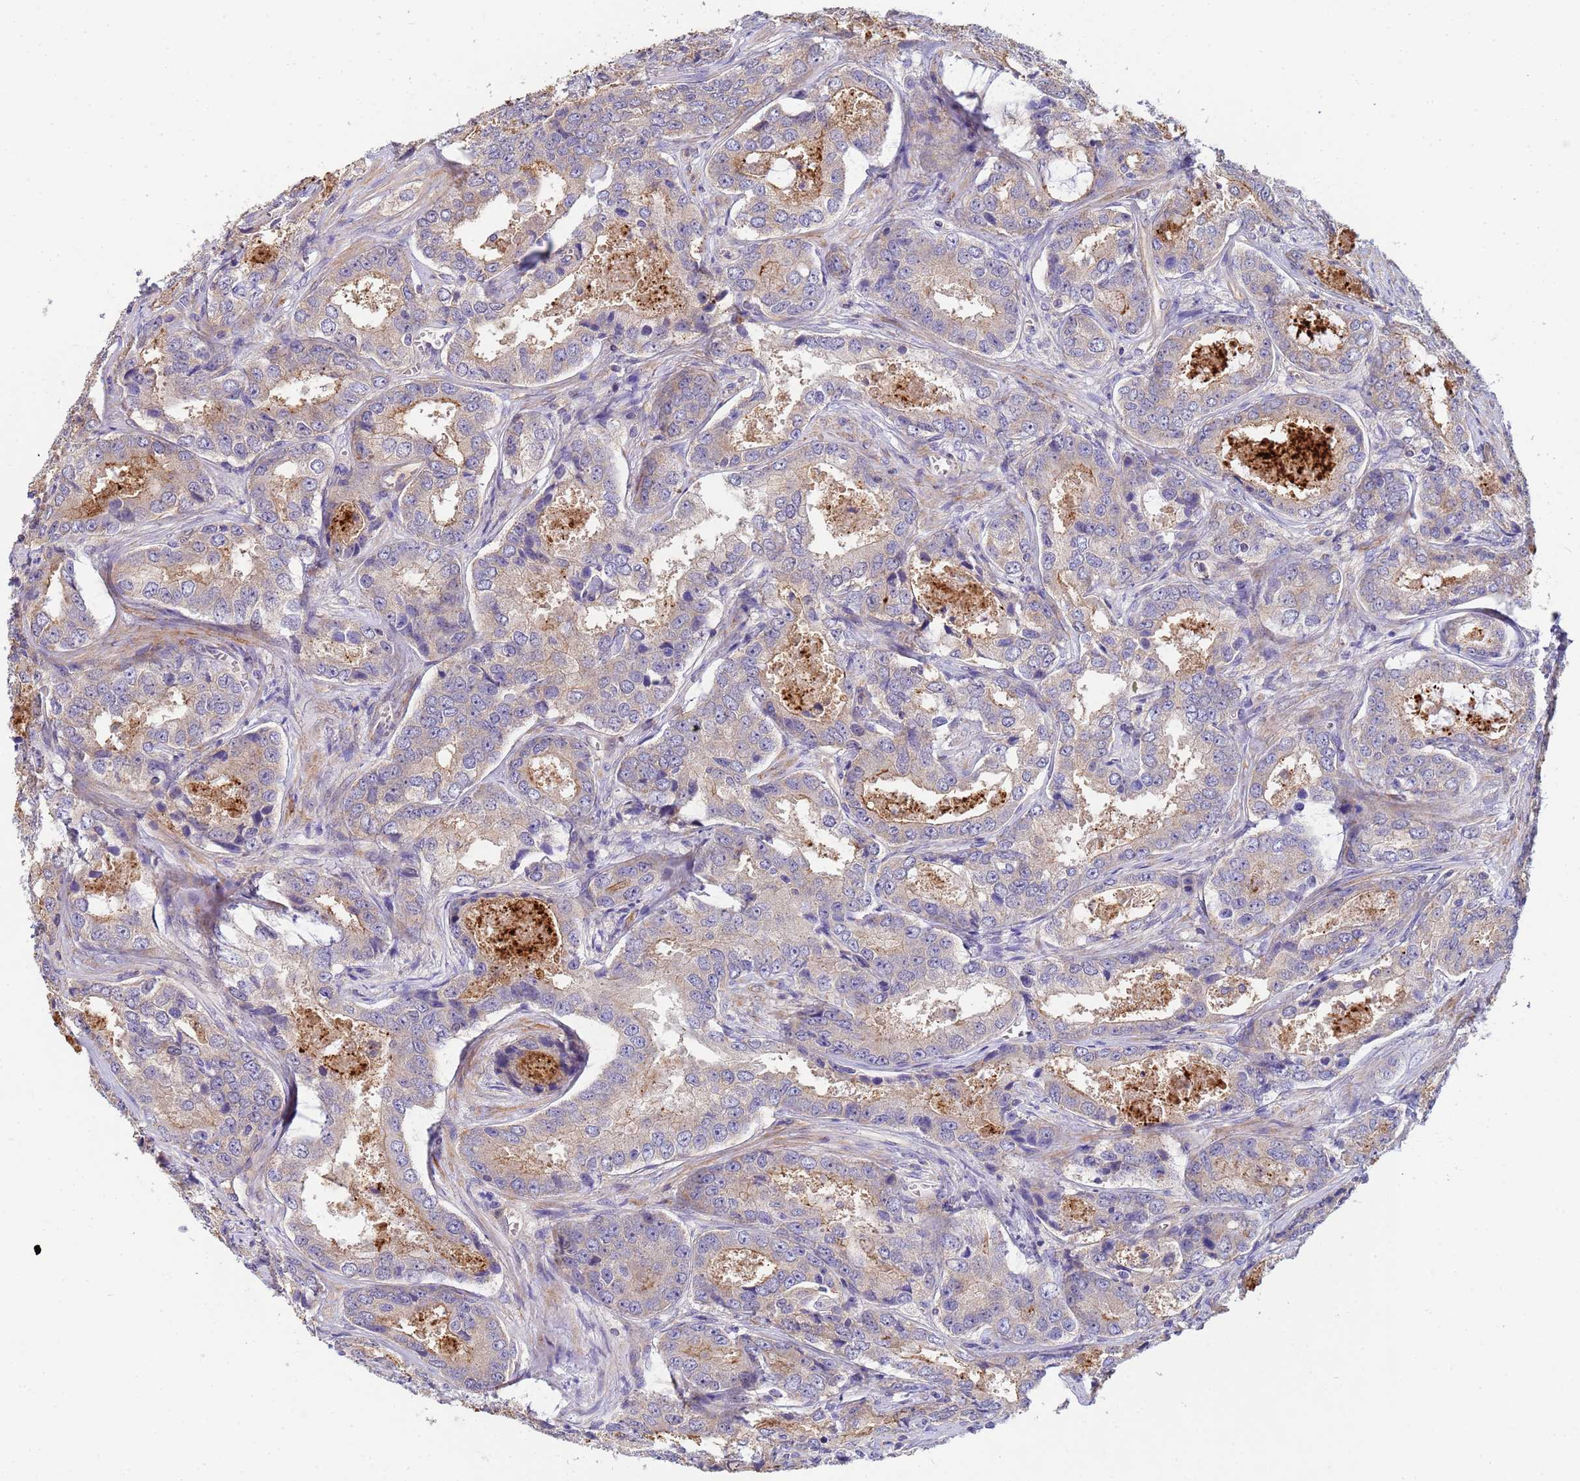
{"staining": {"intensity": "weak", "quantity": "<25%", "location": "cytoplasmic/membranous"}, "tissue": "prostate cancer", "cell_type": "Tumor cells", "image_type": "cancer", "snomed": [{"axis": "morphology", "description": "Adenocarcinoma, Low grade"}, {"axis": "topography", "description": "Prostate"}], "caption": "Immunohistochemistry histopathology image of human prostate cancer stained for a protein (brown), which displays no positivity in tumor cells.", "gene": "CDC34", "patient": {"sex": "male", "age": 68}}